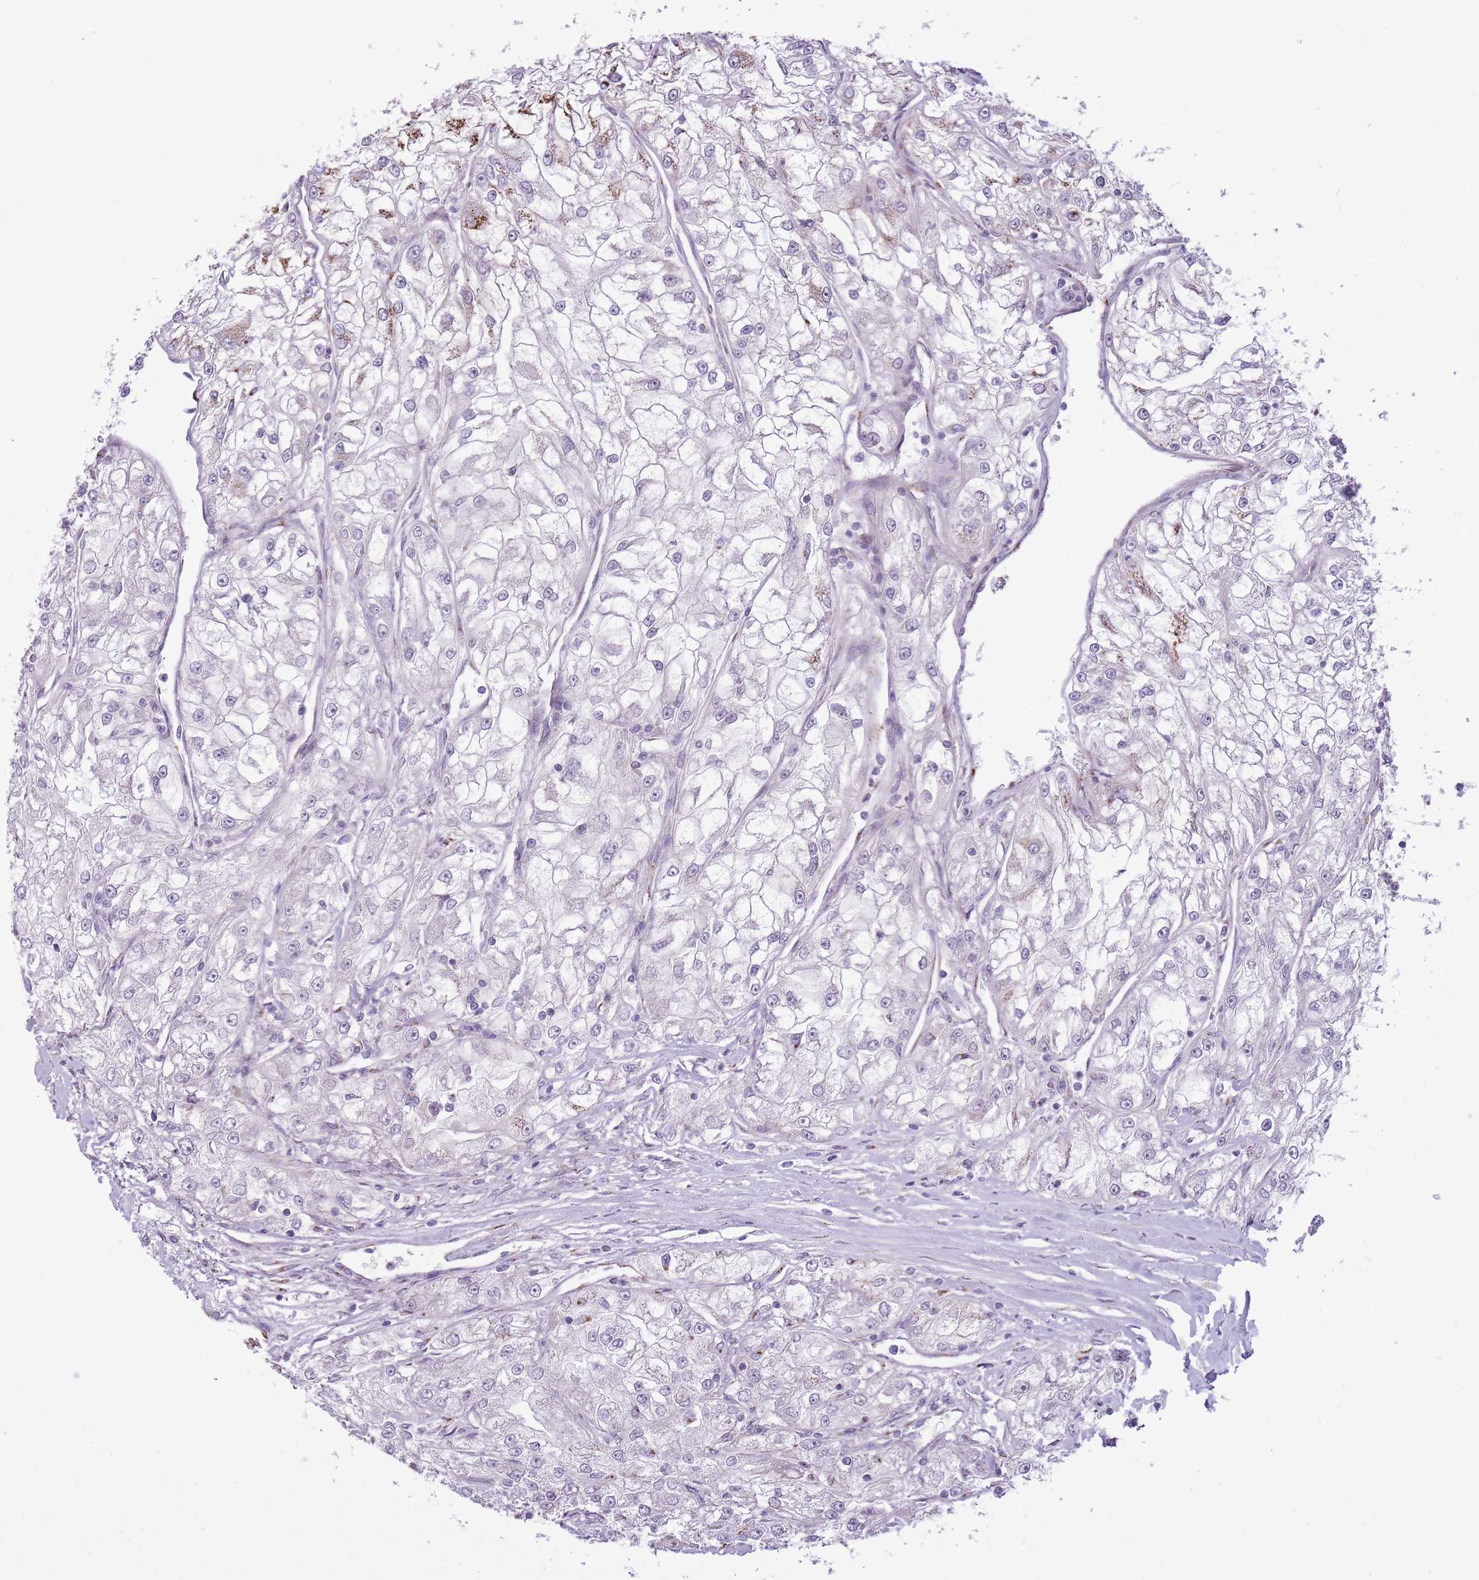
{"staining": {"intensity": "negative", "quantity": "none", "location": "none"}, "tissue": "renal cancer", "cell_type": "Tumor cells", "image_type": "cancer", "snomed": [{"axis": "morphology", "description": "Adenocarcinoma, NOS"}, {"axis": "topography", "description": "Kidney"}], "caption": "This is an IHC photomicrograph of human renal cancer. There is no expression in tumor cells.", "gene": "B4GALT2", "patient": {"sex": "female", "age": 72}}